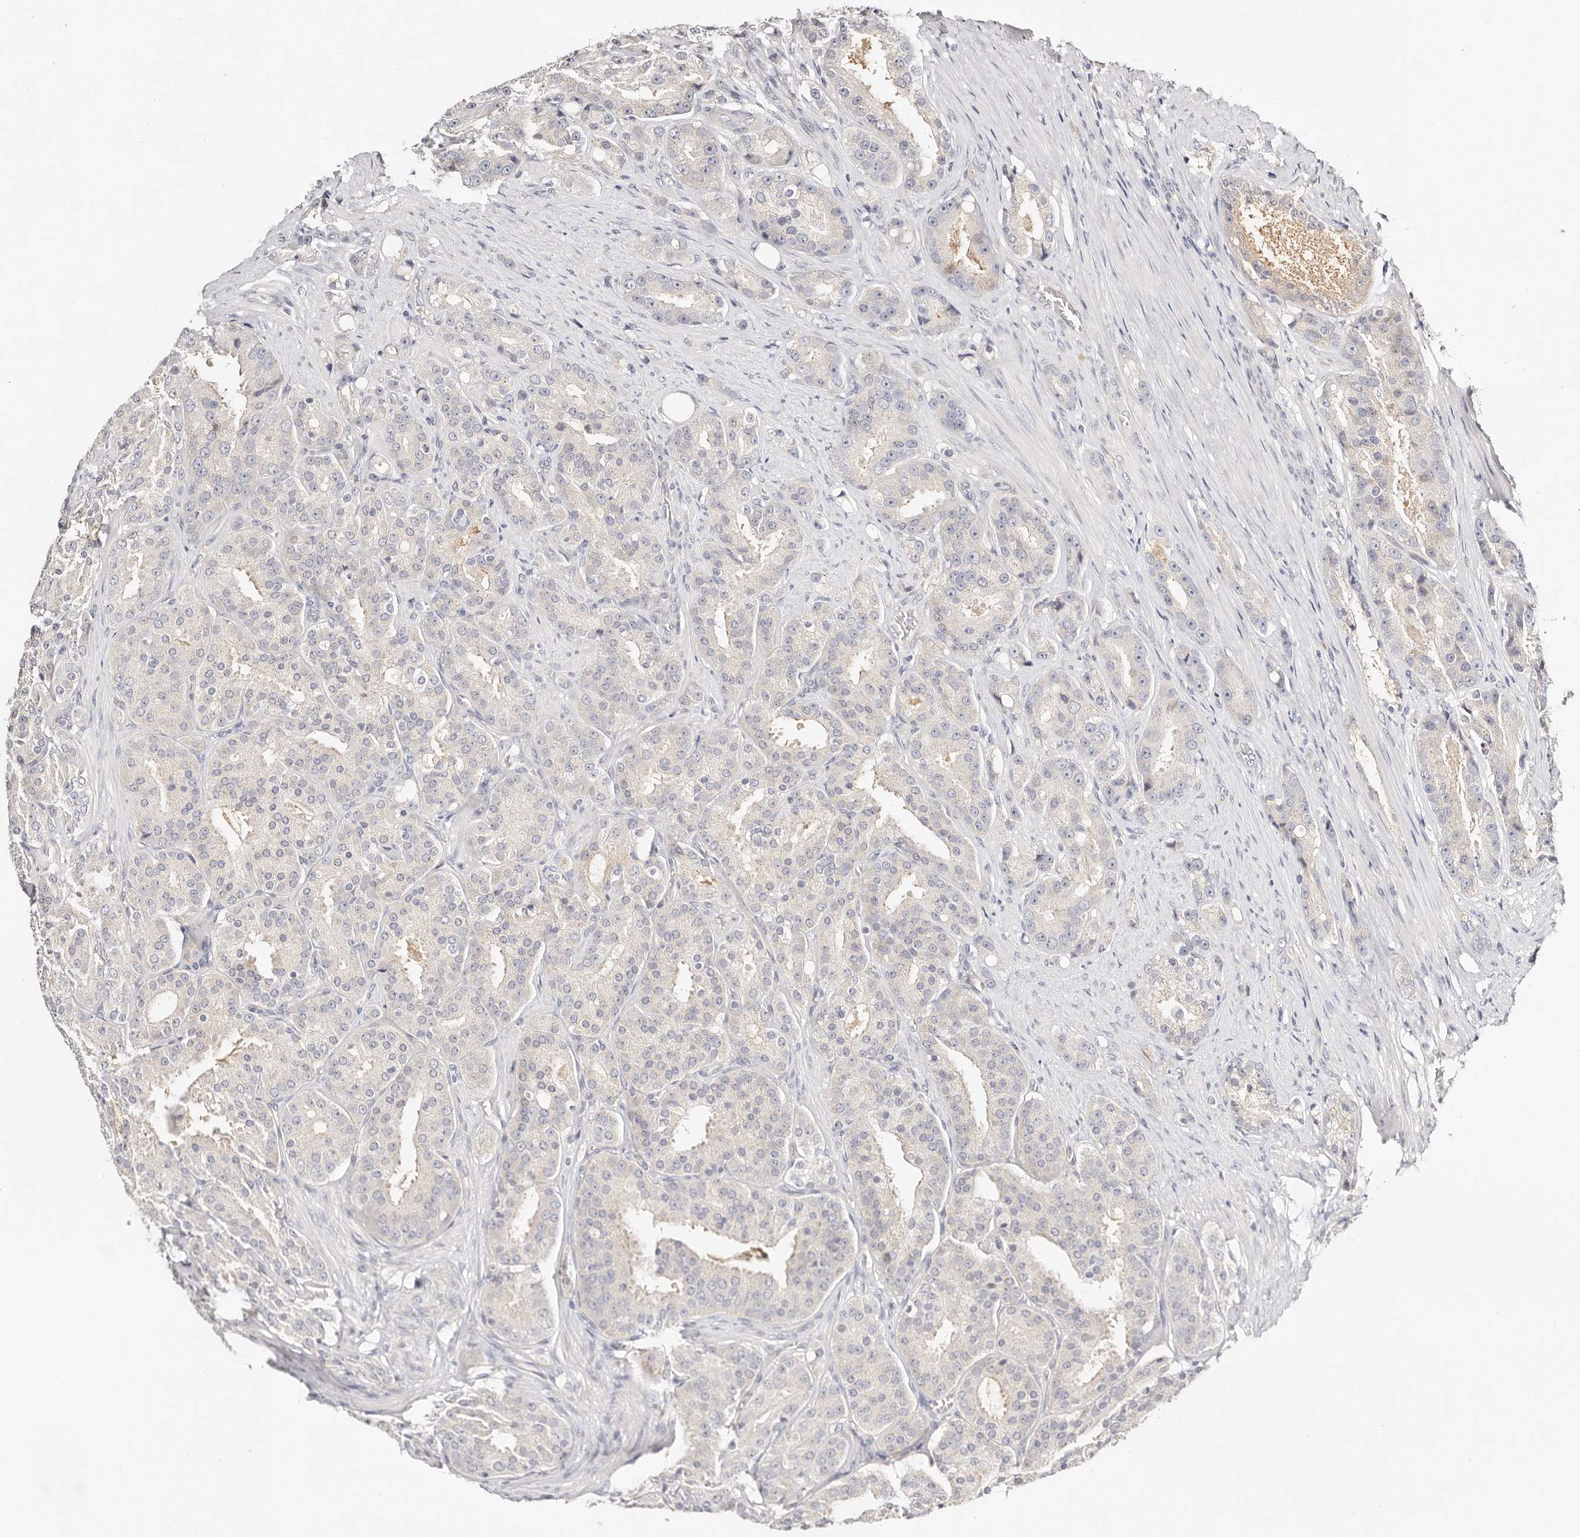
{"staining": {"intensity": "negative", "quantity": "none", "location": "none"}, "tissue": "prostate cancer", "cell_type": "Tumor cells", "image_type": "cancer", "snomed": [{"axis": "morphology", "description": "Adenocarcinoma, High grade"}, {"axis": "topography", "description": "Prostate"}], "caption": "Protein analysis of high-grade adenocarcinoma (prostate) exhibits no significant staining in tumor cells.", "gene": "DNASE1", "patient": {"sex": "male", "age": 60}}